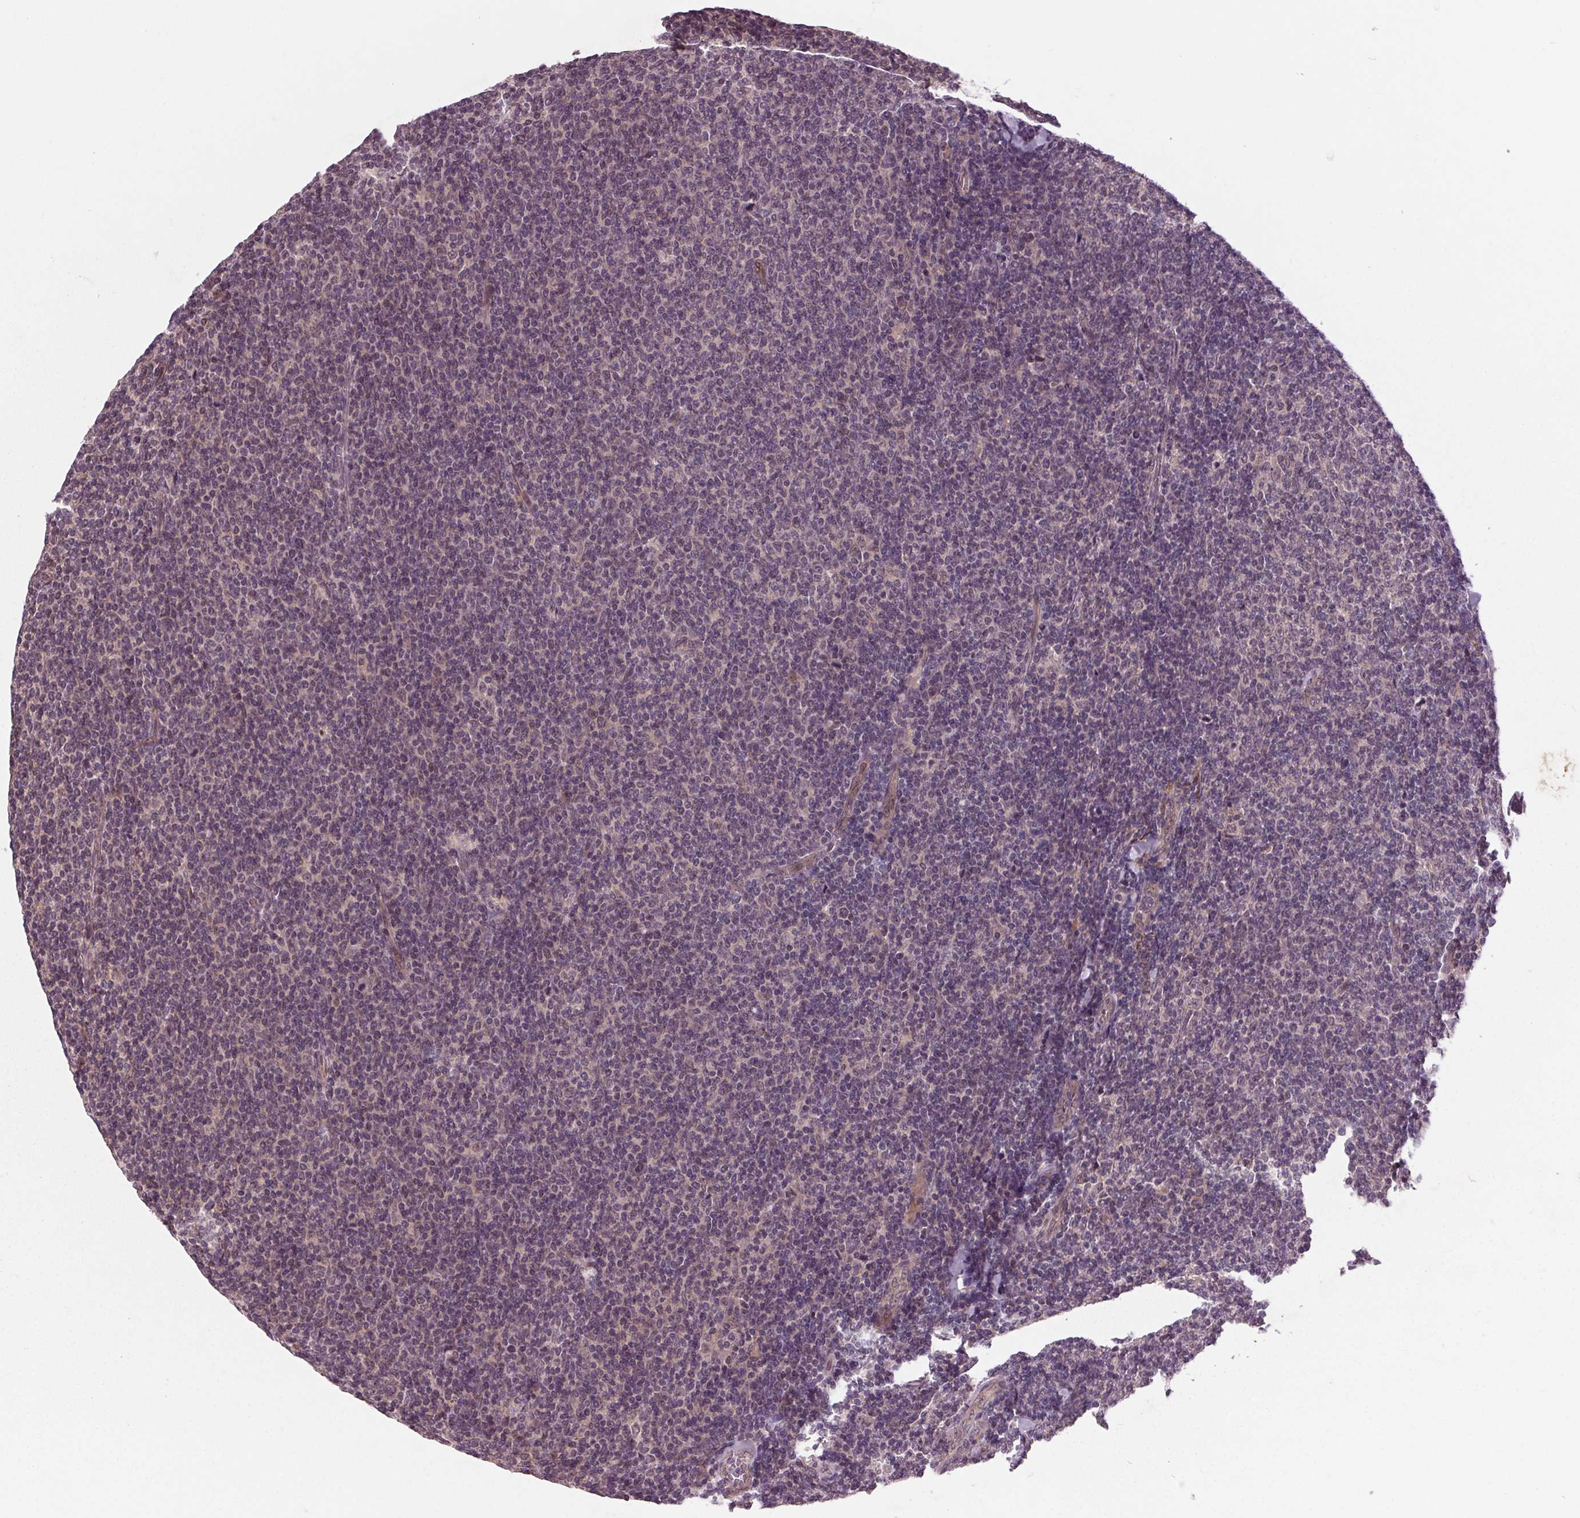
{"staining": {"intensity": "negative", "quantity": "none", "location": "none"}, "tissue": "lymphoma", "cell_type": "Tumor cells", "image_type": "cancer", "snomed": [{"axis": "morphology", "description": "Malignant lymphoma, non-Hodgkin's type, Low grade"}, {"axis": "topography", "description": "Lymph node"}], "caption": "Tumor cells show no significant protein staining in low-grade malignant lymphoma, non-Hodgkin's type.", "gene": "MAPK8", "patient": {"sex": "male", "age": 52}}